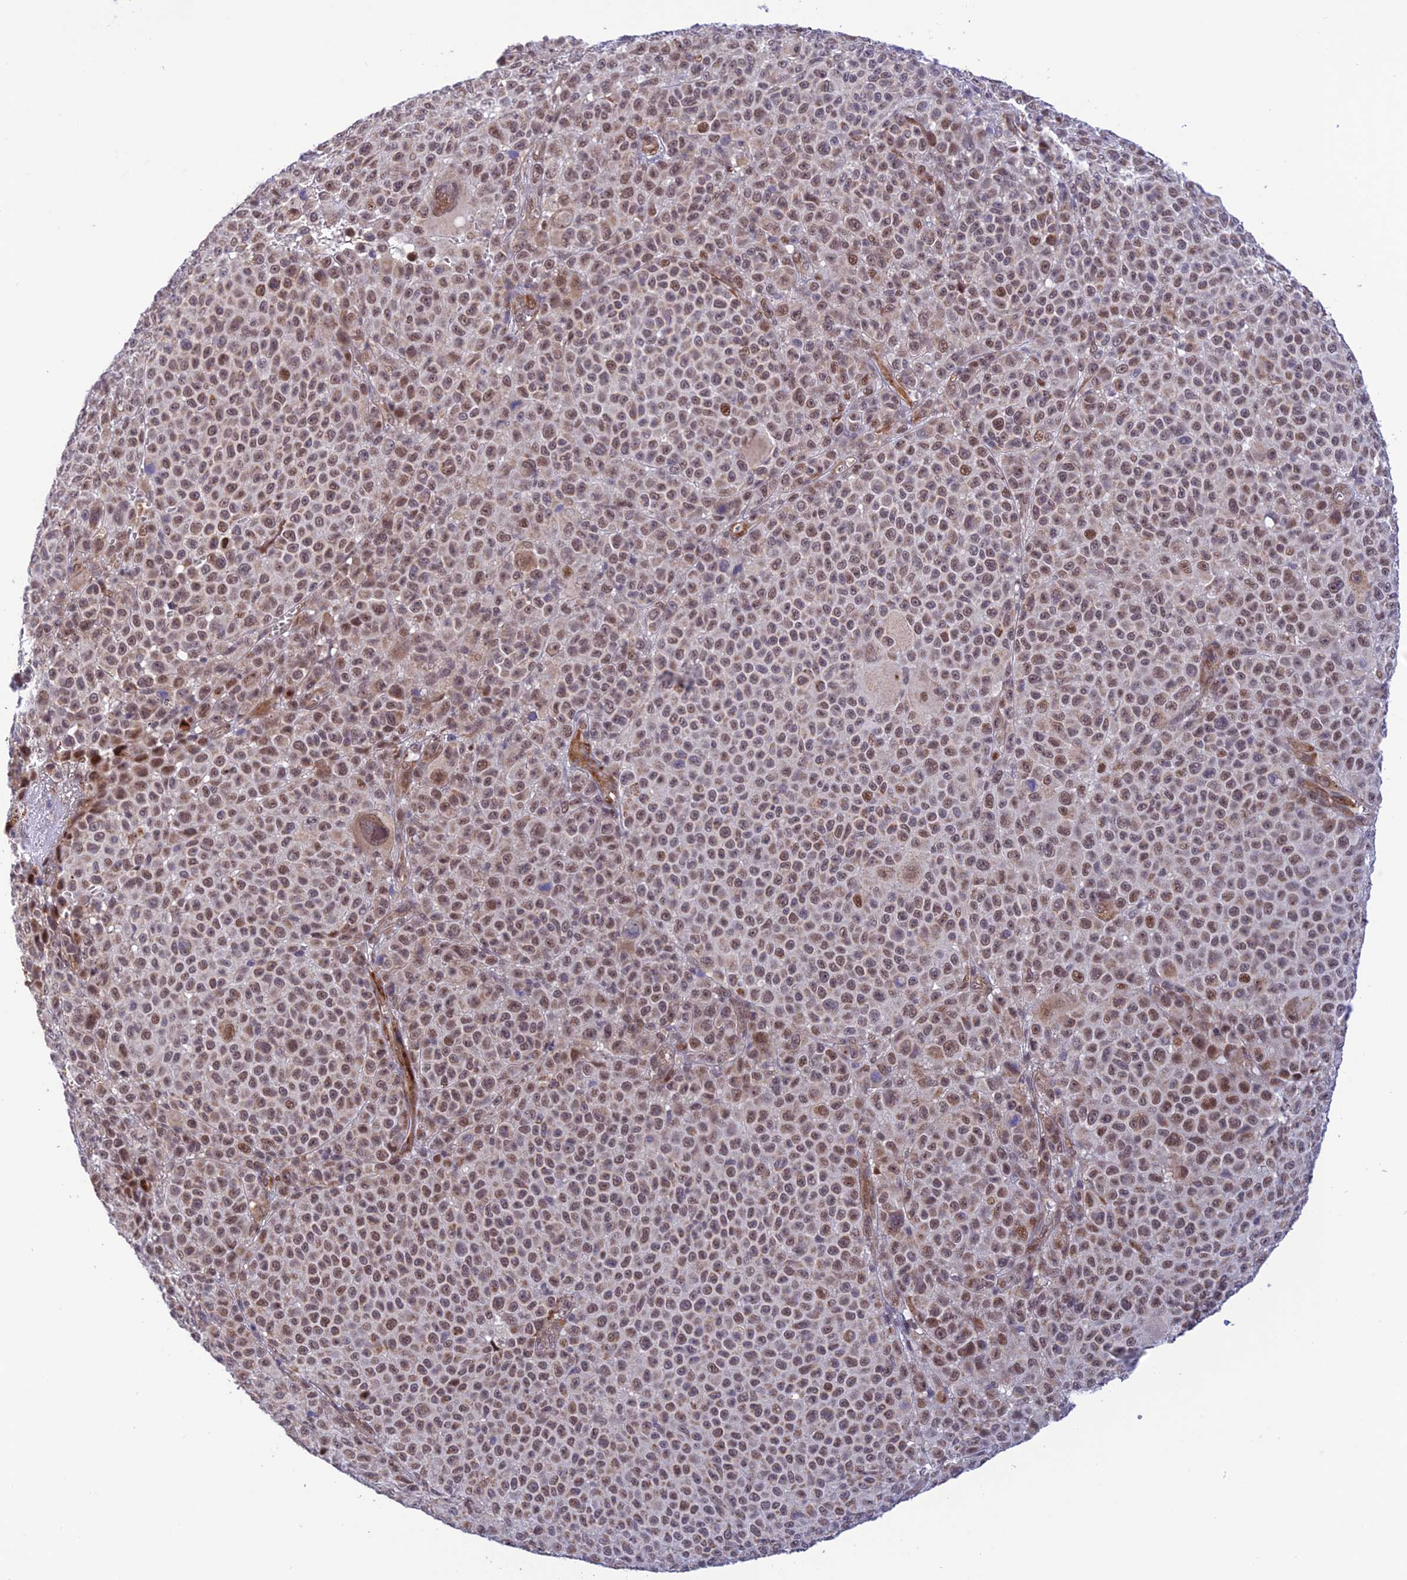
{"staining": {"intensity": "moderate", "quantity": ">75%", "location": "nuclear"}, "tissue": "melanoma", "cell_type": "Tumor cells", "image_type": "cancer", "snomed": [{"axis": "morphology", "description": "Malignant melanoma, NOS"}, {"axis": "topography", "description": "Skin"}], "caption": "This micrograph reveals immunohistochemistry staining of malignant melanoma, with medium moderate nuclear staining in approximately >75% of tumor cells.", "gene": "WDR55", "patient": {"sex": "female", "age": 94}}